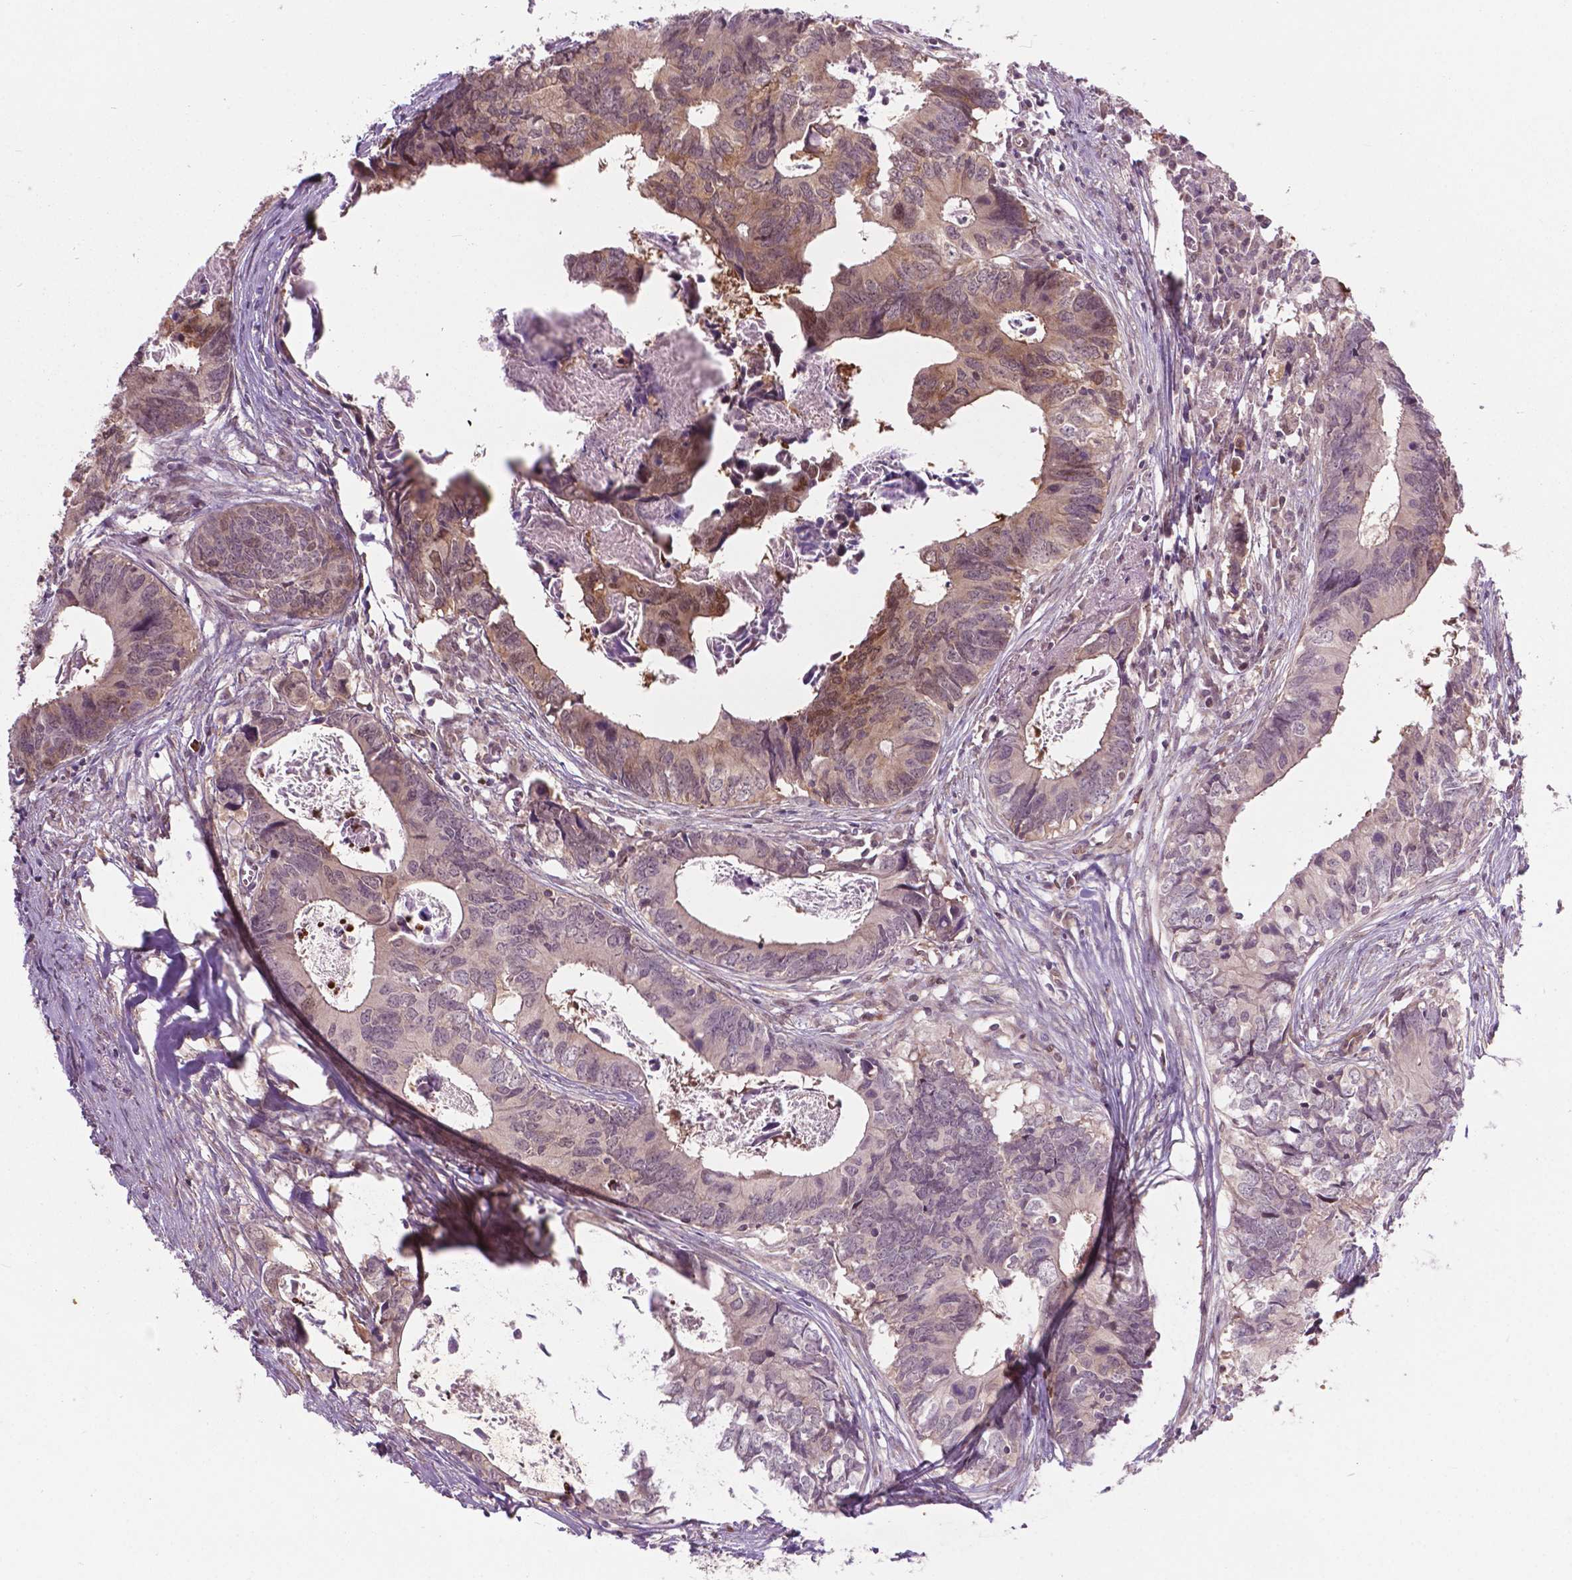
{"staining": {"intensity": "moderate", "quantity": "<25%", "location": "cytoplasmic/membranous,nuclear"}, "tissue": "colorectal cancer", "cell_type": "Tumor cells", "image_type": "cancer", "snomed": [{"axis": "morphology", "description": "Adenocarcinoma, NOS"}, {"axis": "topography", "description": "Colon"}], "caption": "Colorectal adenocarcinoma was stained to show a protein in brown. There is low levels of moderate cytoplasmic/membranous and nuclear staining in about <25% of tumor cells. Nuclei are stained in blue.", "gene": "NFAT5", "patient": {"sex": "female", "age": 82}}